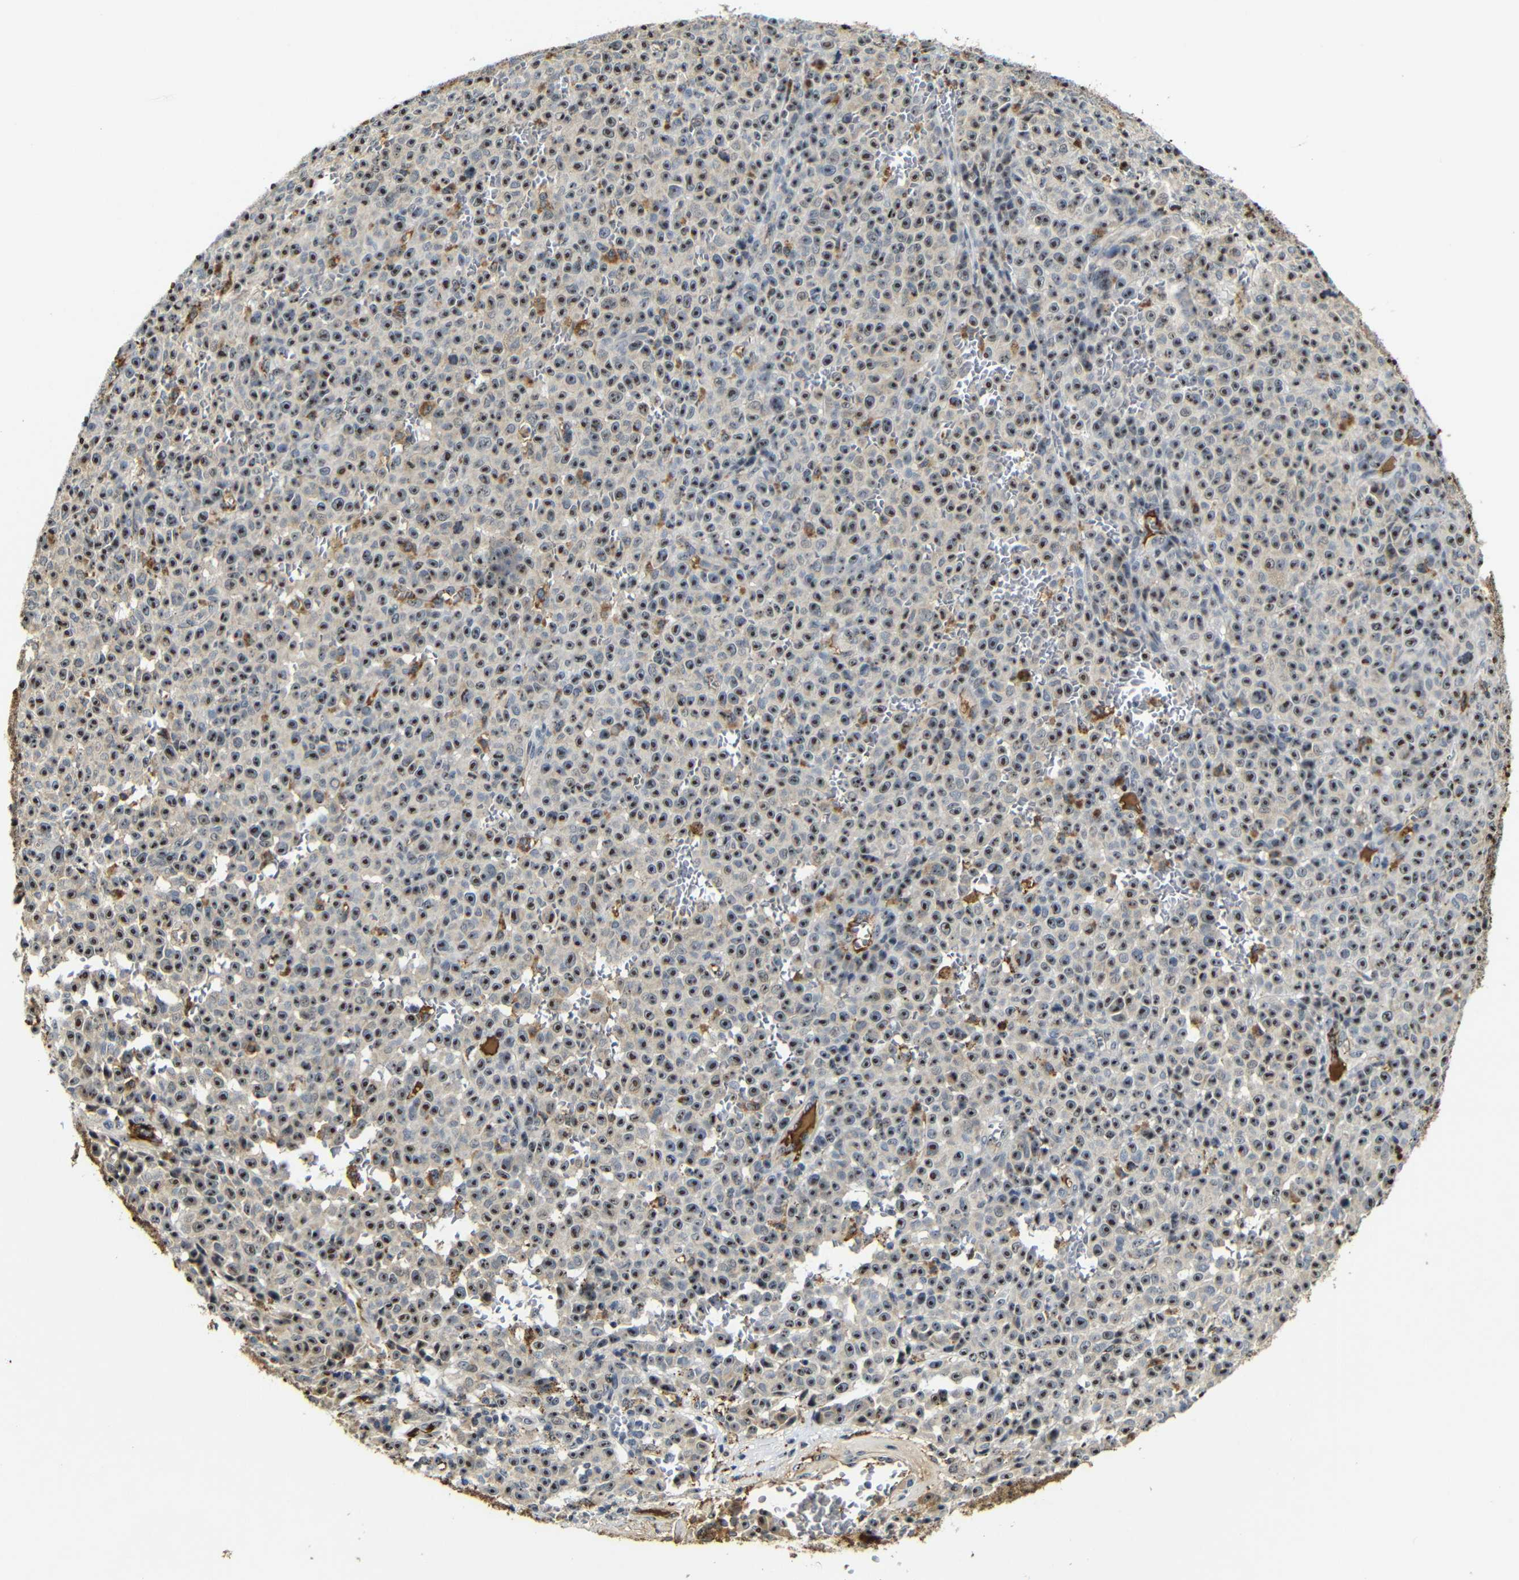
{"staining": {"intensity": "strong", "quantity": ">75%", "location": "nuclear"}, "tissue": "melanoma", "cell_type": "Tumor cells", "image_type": "cancer", "snomed": [{"axis": "morphology", "description": "Malignant melanoma, NOS"}, {"axis": "topography", "description": "Skin"}], "caption": "Protein expression by immunohistochemistry (IHC) demonstrates strong nuclear staining in approximately >75% of tumor cells in malignant melanoma.", "gene": "MYC", "patient": {"sex": "female", "age": 82}}